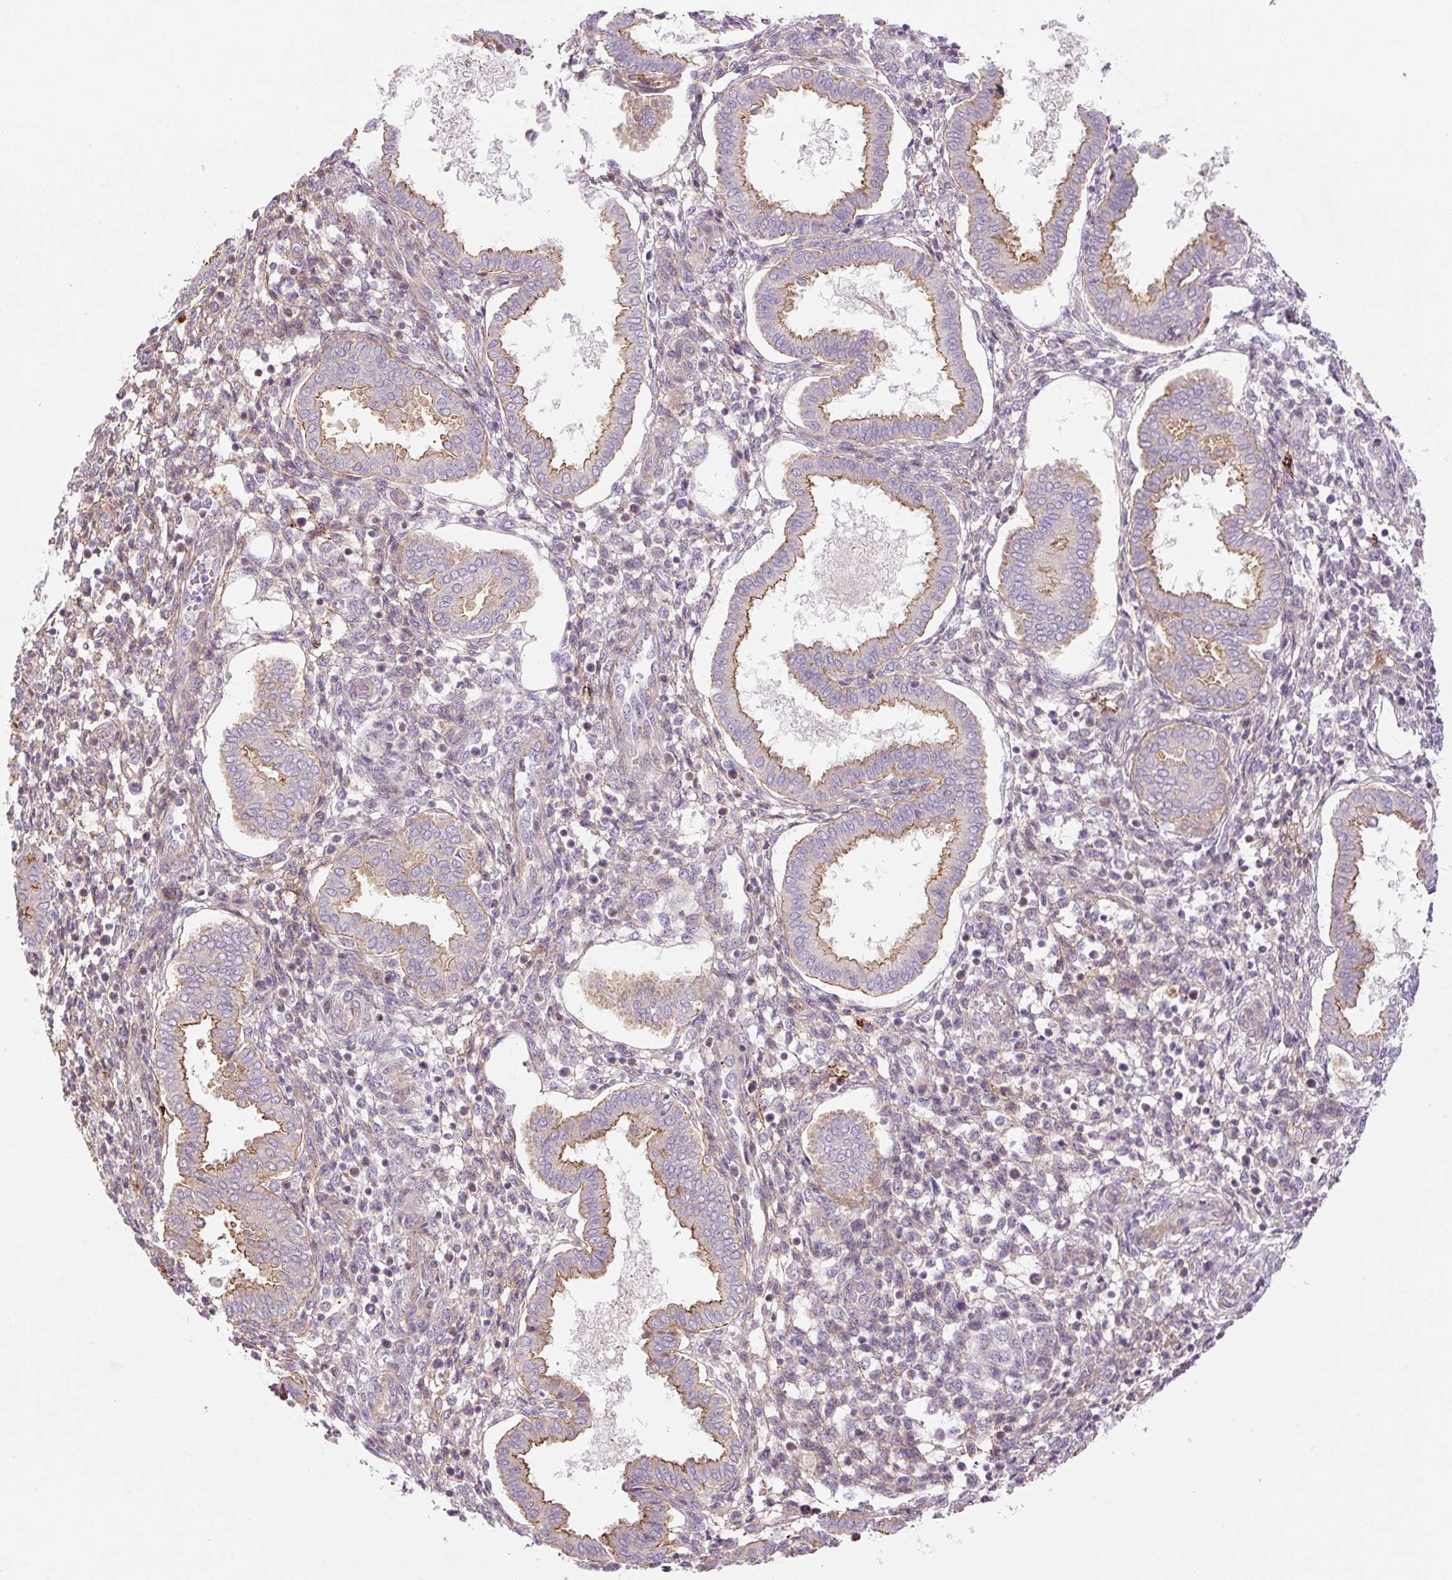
{"staining": {"intensity": "weak", "quantity": "25%-75%", "location": "cytoplasmic/membranous"}, "tissue": "endometrium", "cell_type": "Cells in endometrial stroma", "image_type": "normal", "snomed": [{"axis": "morphology", "description": "Normal tissue, NOS"}, {"axis": "topography", "description": "Endometrium"}], "caption": "Cells in endometrial stroma exhibit low levels of weak cytoplasmic/membranous staining in about 25%-75% of cells in normal endometrium.", "gene": "CCNI2", "patient": {"sex": "female", "age": 24}}